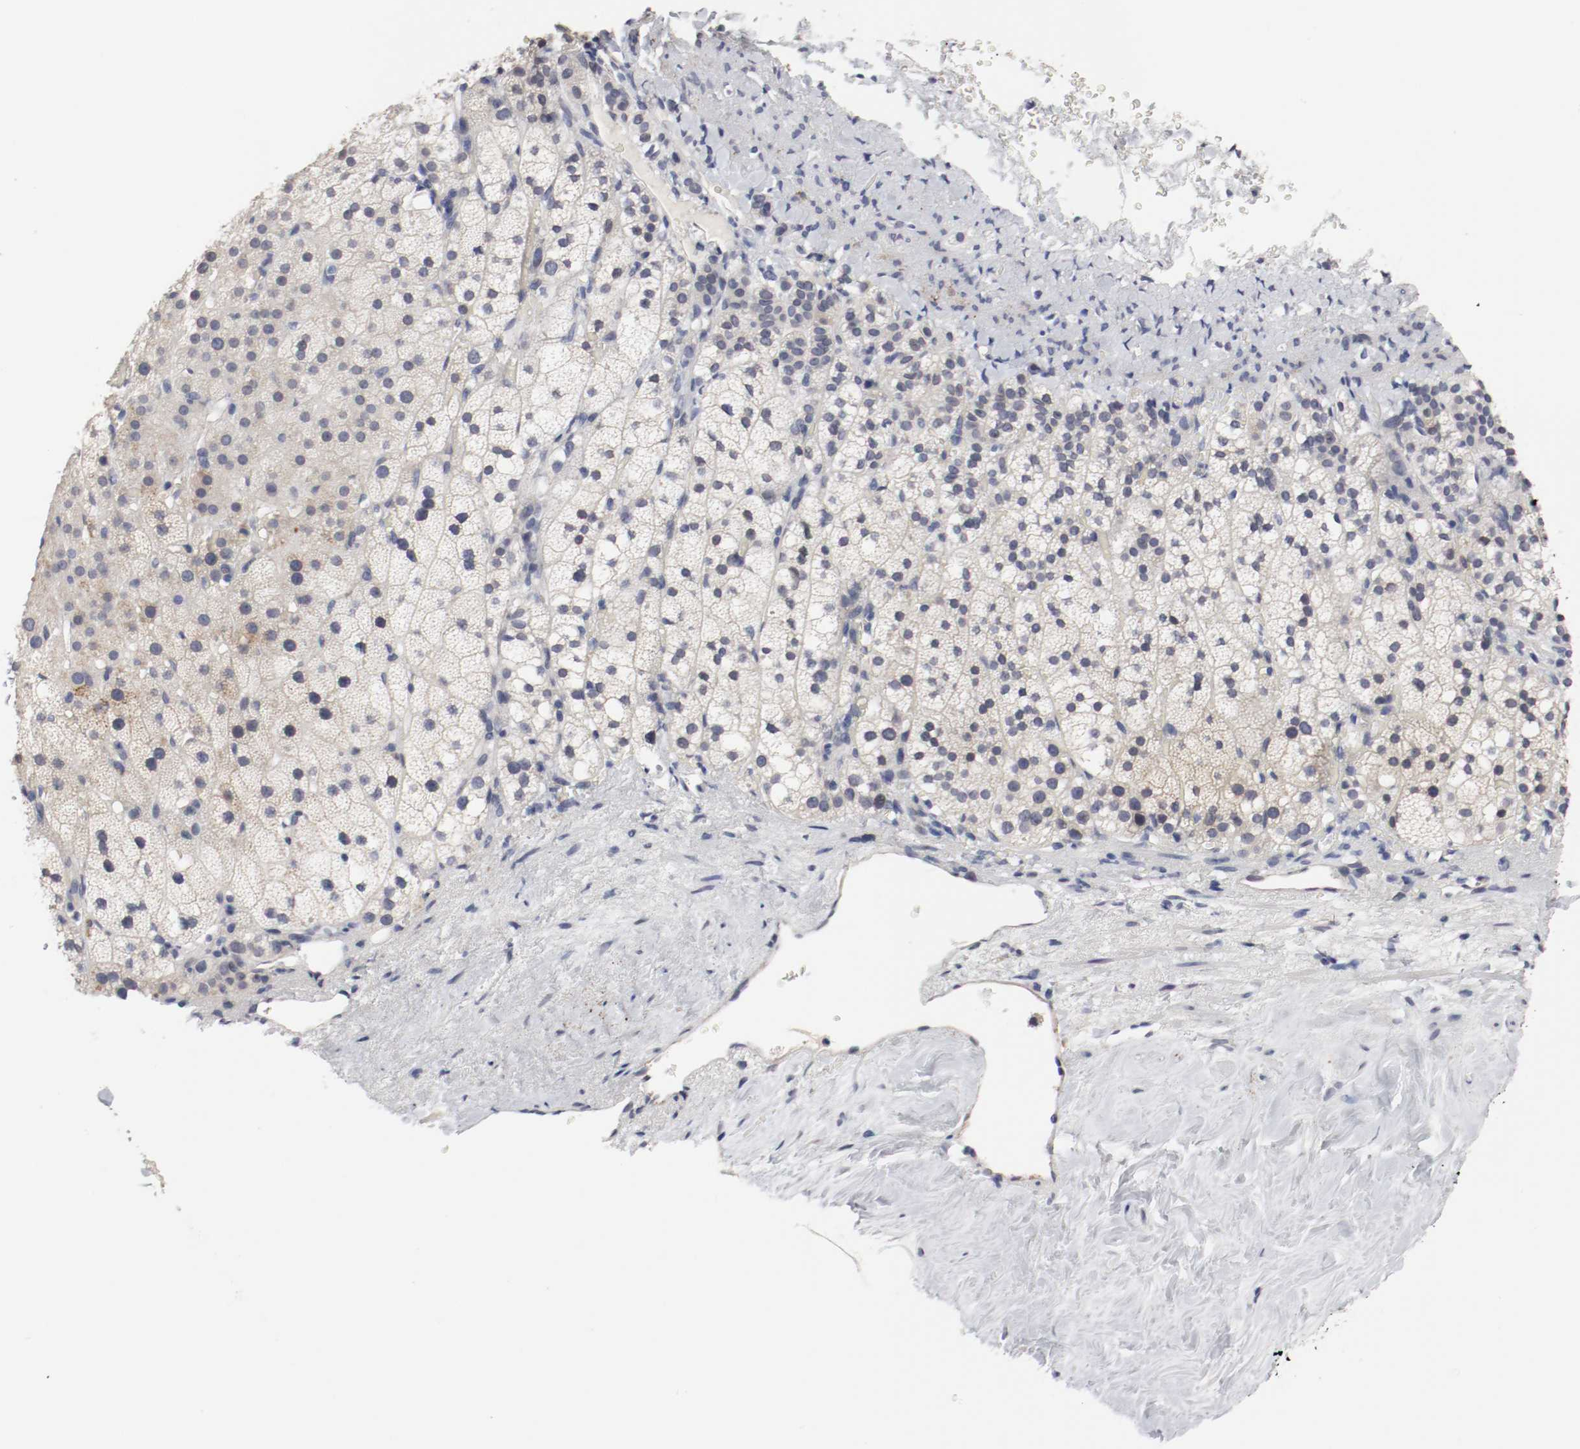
{"staining": {"intensity": "negative", "quantity": "none", "location": "none"}, "tissue": "adrenal gland", "cell_type": "Glandular cells", "image_type": "normal", "snomed": [{"axis": "morphology", "description": "Normal tissue, NOS"}, {"axis": "topography", "description": "Adrenal gland"}], "caption": "The photomicrograph shows no staining of glandular cells in unremarkable adrenal gland. (DAB (3,3'-diaminobenzidine) immunohistochemistry (IHC) with hematoxylin counter stain).", "gene": "KIT", "patient": {"sex": "male", "age": 35}}